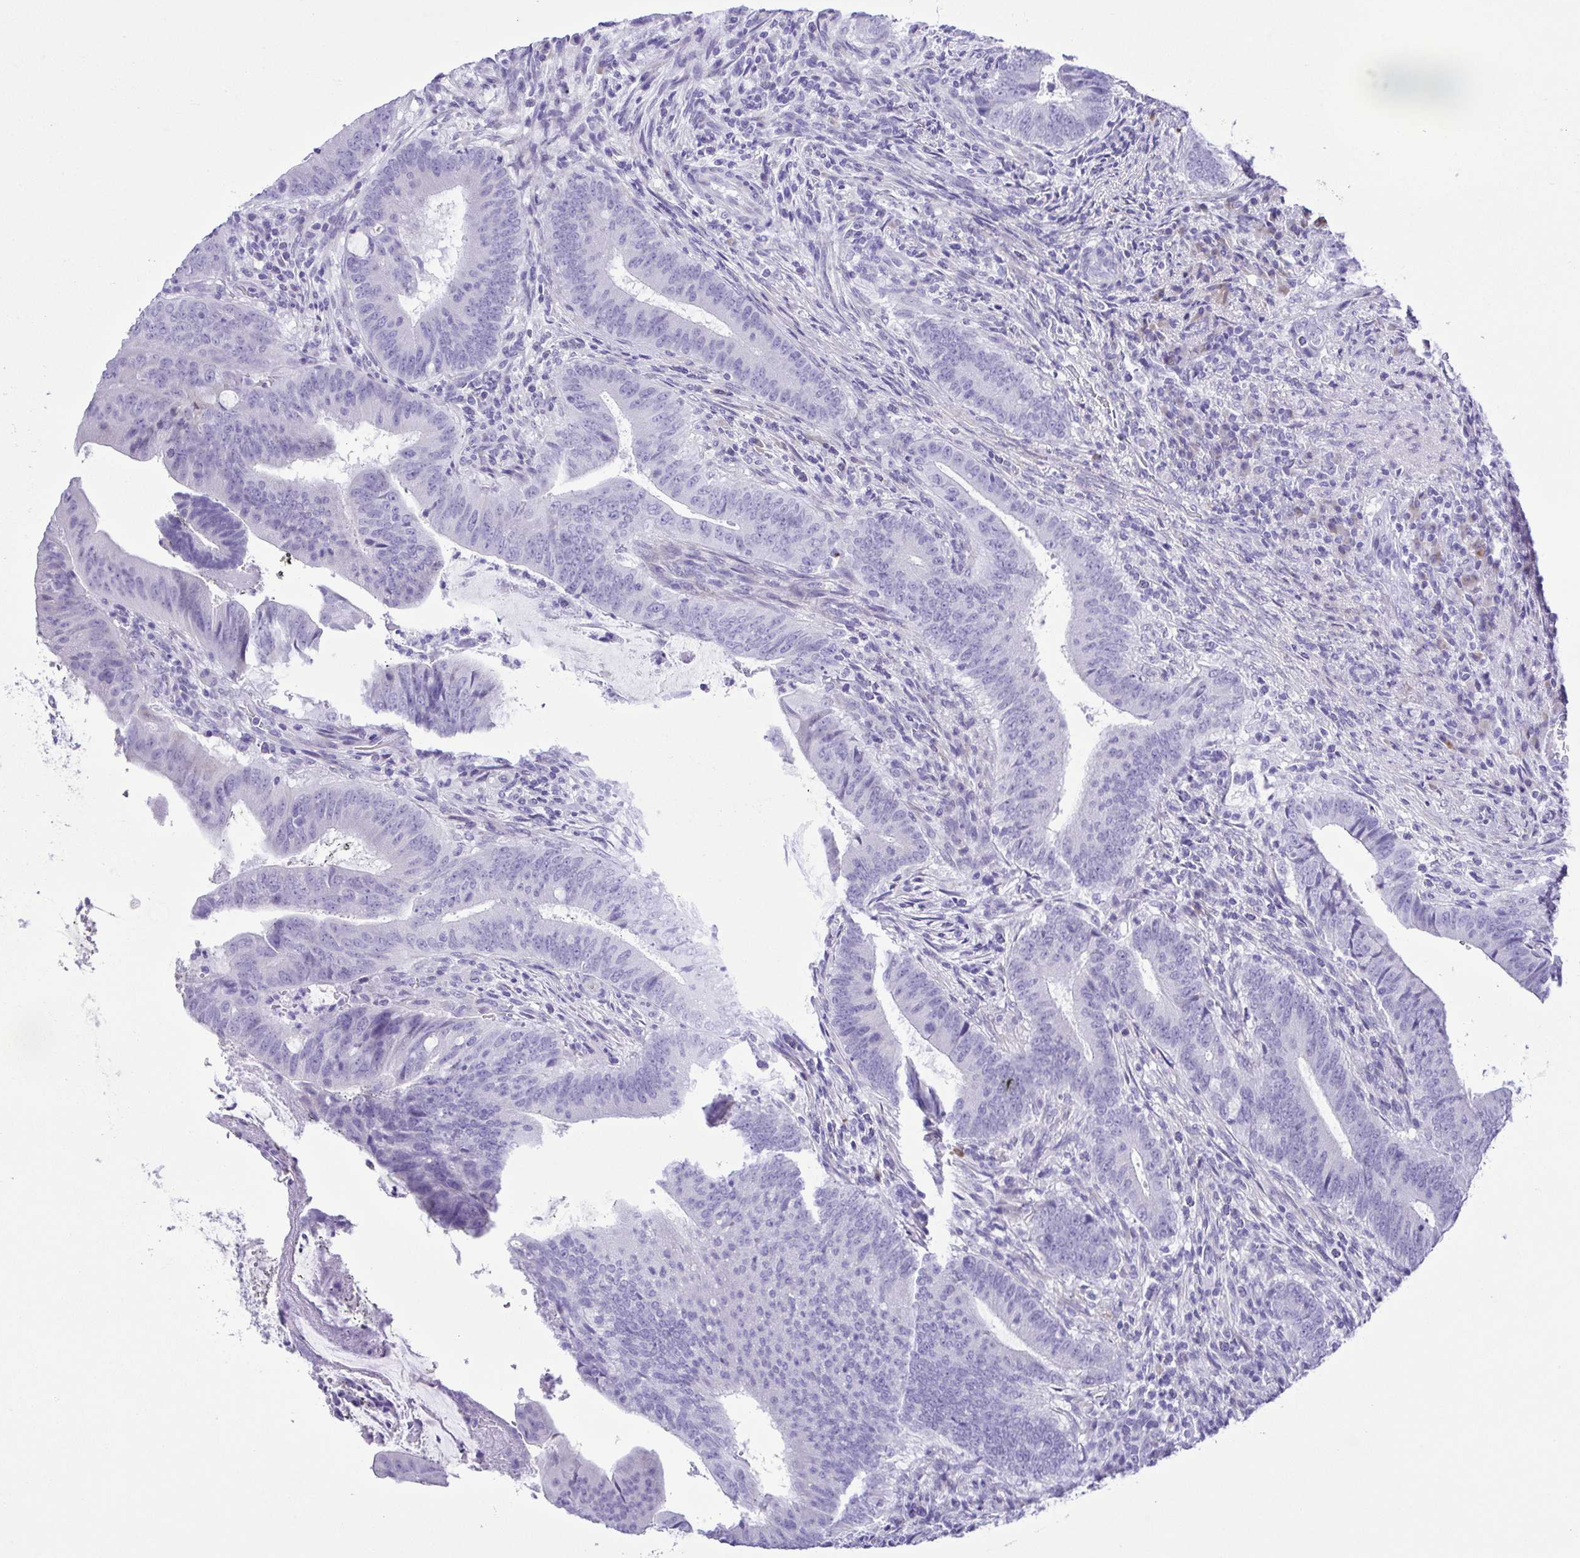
{"staining": {"intensity": "negative", "quantity": "none", "location": "none"}, "tissue": "colorectal cancer", "cell_type": "Tumor cells", "image_type": "cancer", "snomed": [{"axis": "morphology", "description": "Adenocarcinoma, NOS"}, {"axis": "topography", "description": "Colon"}], "caption": "Histopathology image shows no significant protein expression in tumor cells of colorectal cancer.", "gene": "PAK3", "patient": {"sex": "female", "age": 43}}